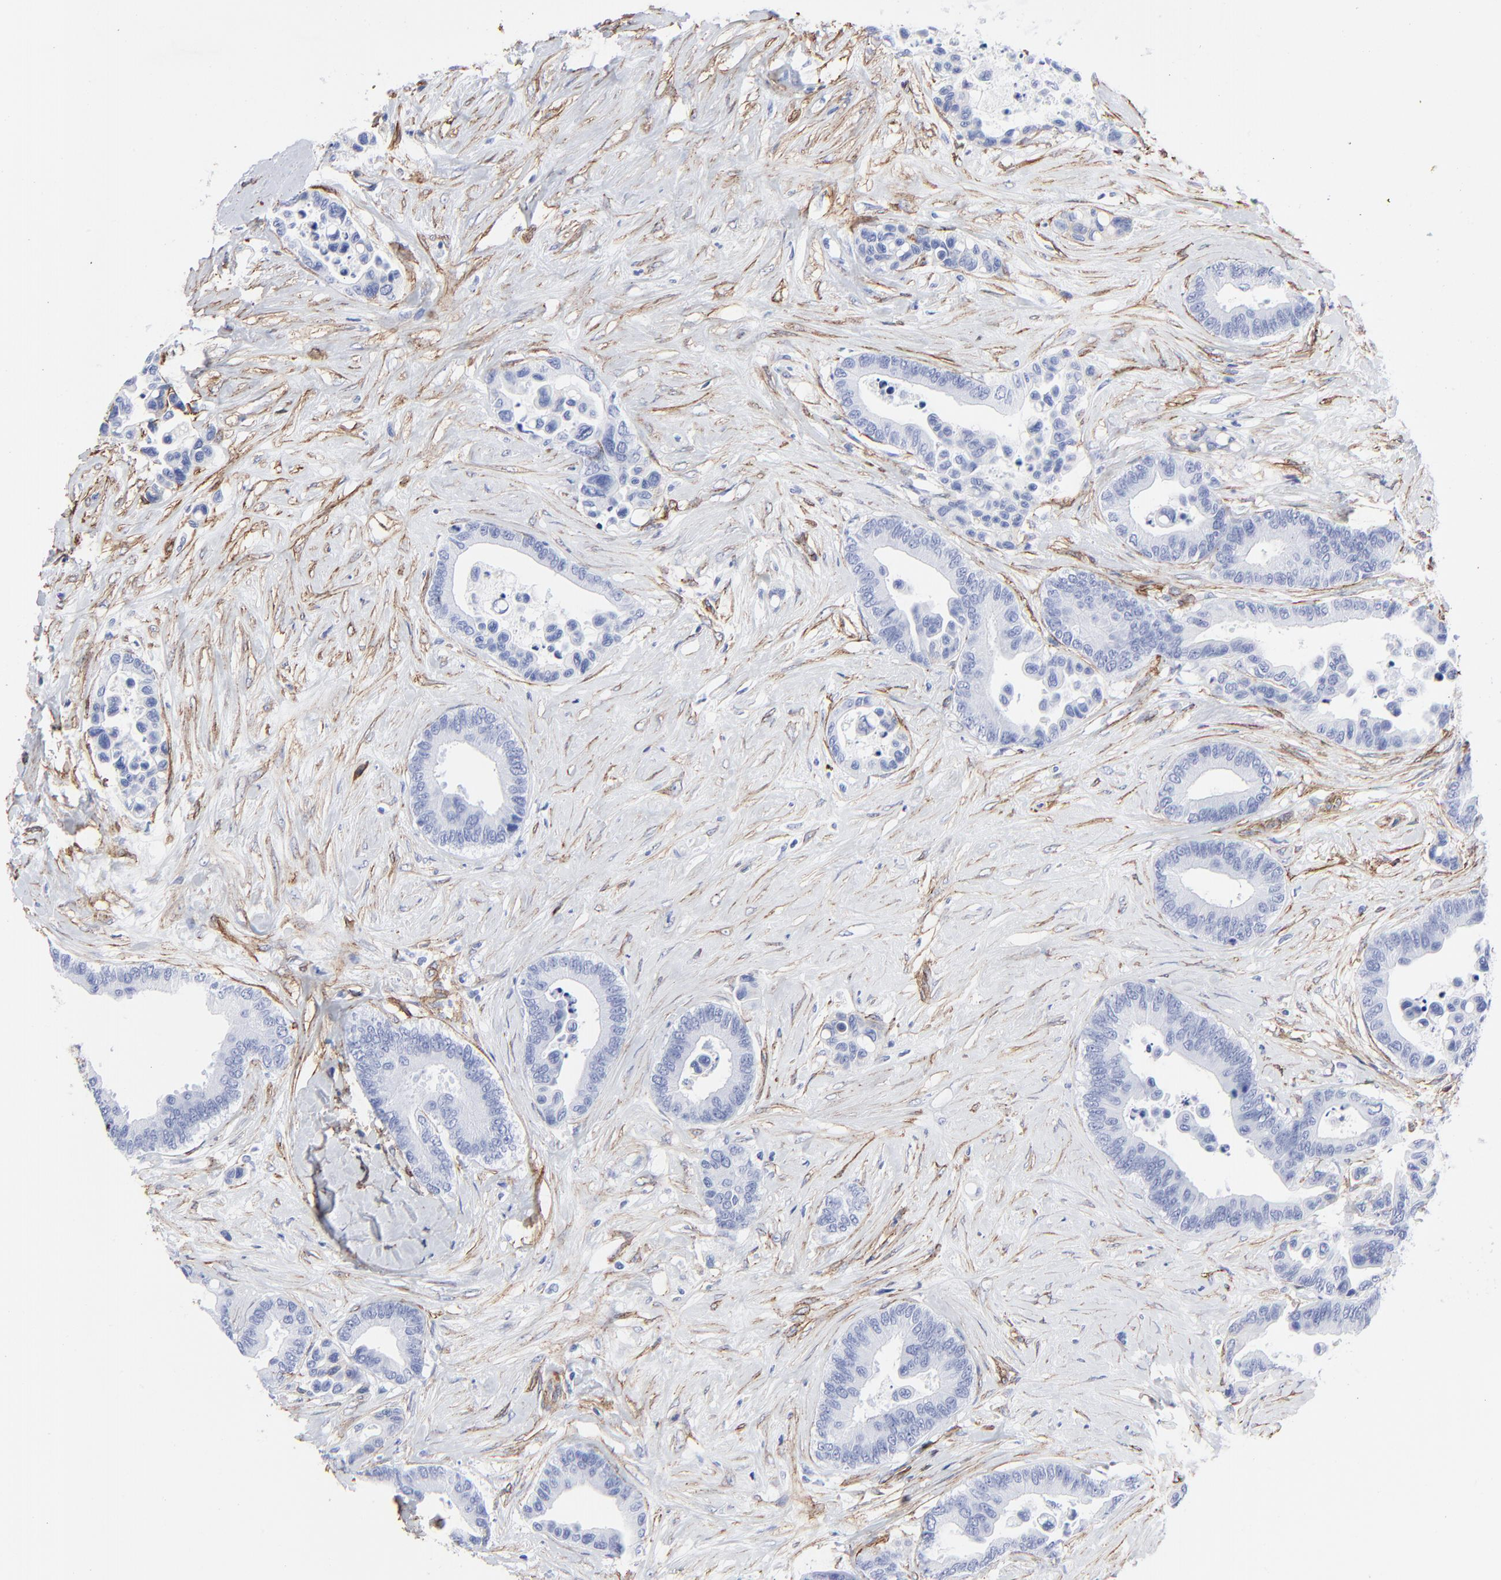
{"staining": {"intensity": "negative", "quantity": "none", "location": "none"}, "tissue": "colorectal cancer", "cell_type": "Tumor cells", "image_type": "cancer", "snomed": [{"axis": "morphology", "description": "Adenocarcinoma, NOS"}, {"axis": "topography", "description": "Colon"}], "caption": "High magnification brightfield microscopy of adenocarcinoma (colorectal) stained with DAB (3,3'-diaminobenzidine) (brown) and counterstained with hematoxylin (blue): tumor cells show no significant staining.", "gene": "CAV1", "patient": {"sex": "male", "age": 82}}